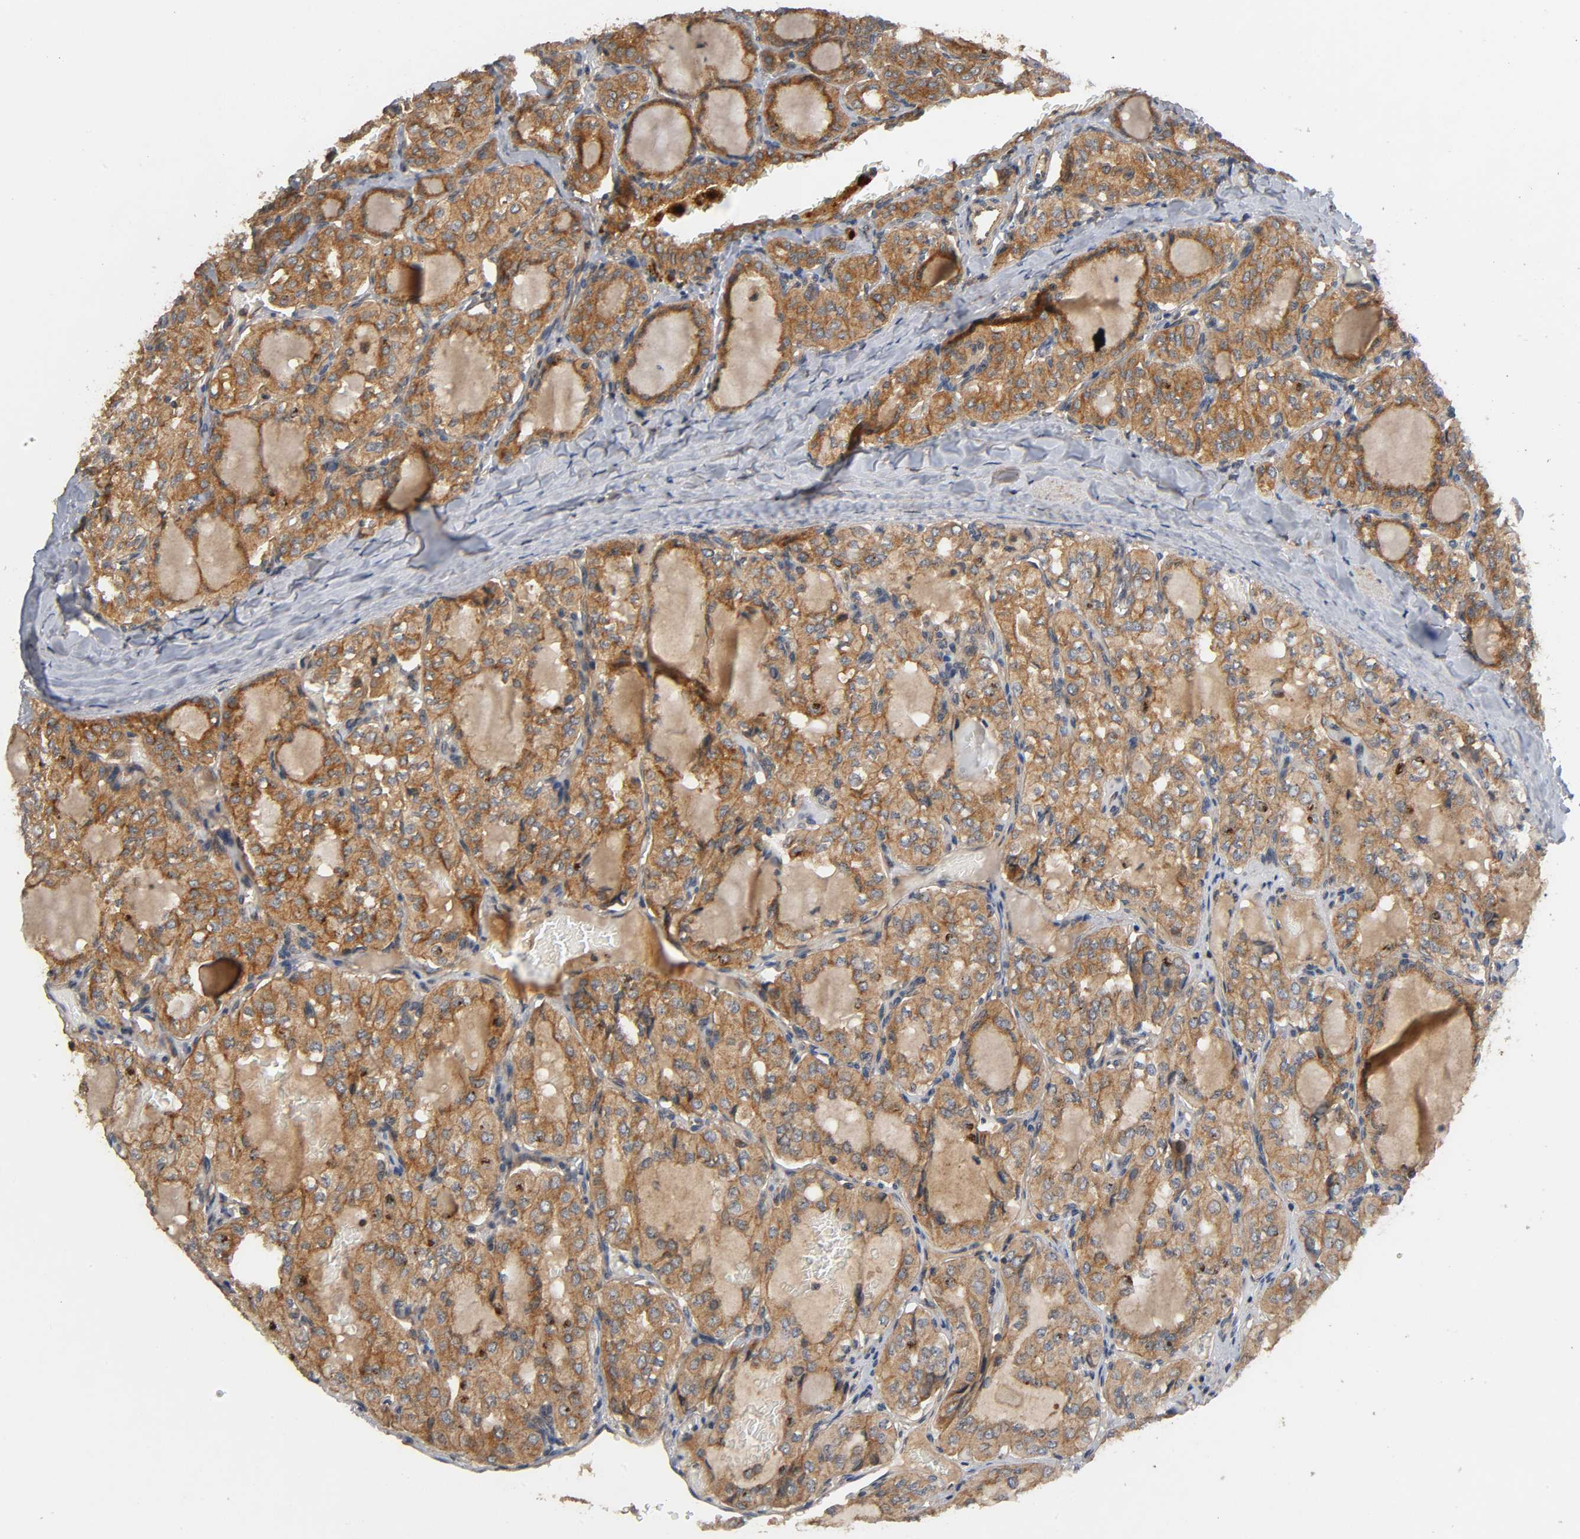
{"staining": {"intensity": "moderate", "quantity": ">75%", "location": "cytoplasmic/membranous"}, "tissue": "thyroid cancer", "cell_type": "Tumor cells", "image_type": "cancer", "snomed": [{"axis": "morphology", "description": "Papillary adenocarcinoma, NOS"}, {"axis": "topography", "description": "Thyroid gland"}], "caption": "Protein staining of thyroid papillary adenocarcinoma tissue reveals moderate cytoplasmic/membranous staining in about >75% of tumor cells. The protein is stained brown, and the nuclei are stained in blue (DAB (3,3'-diaminobenzidine) IHC with brightfield microscopy, high magnification).", "gene": "IKBKB", "patient": {"sex": "male", "age": 20}}